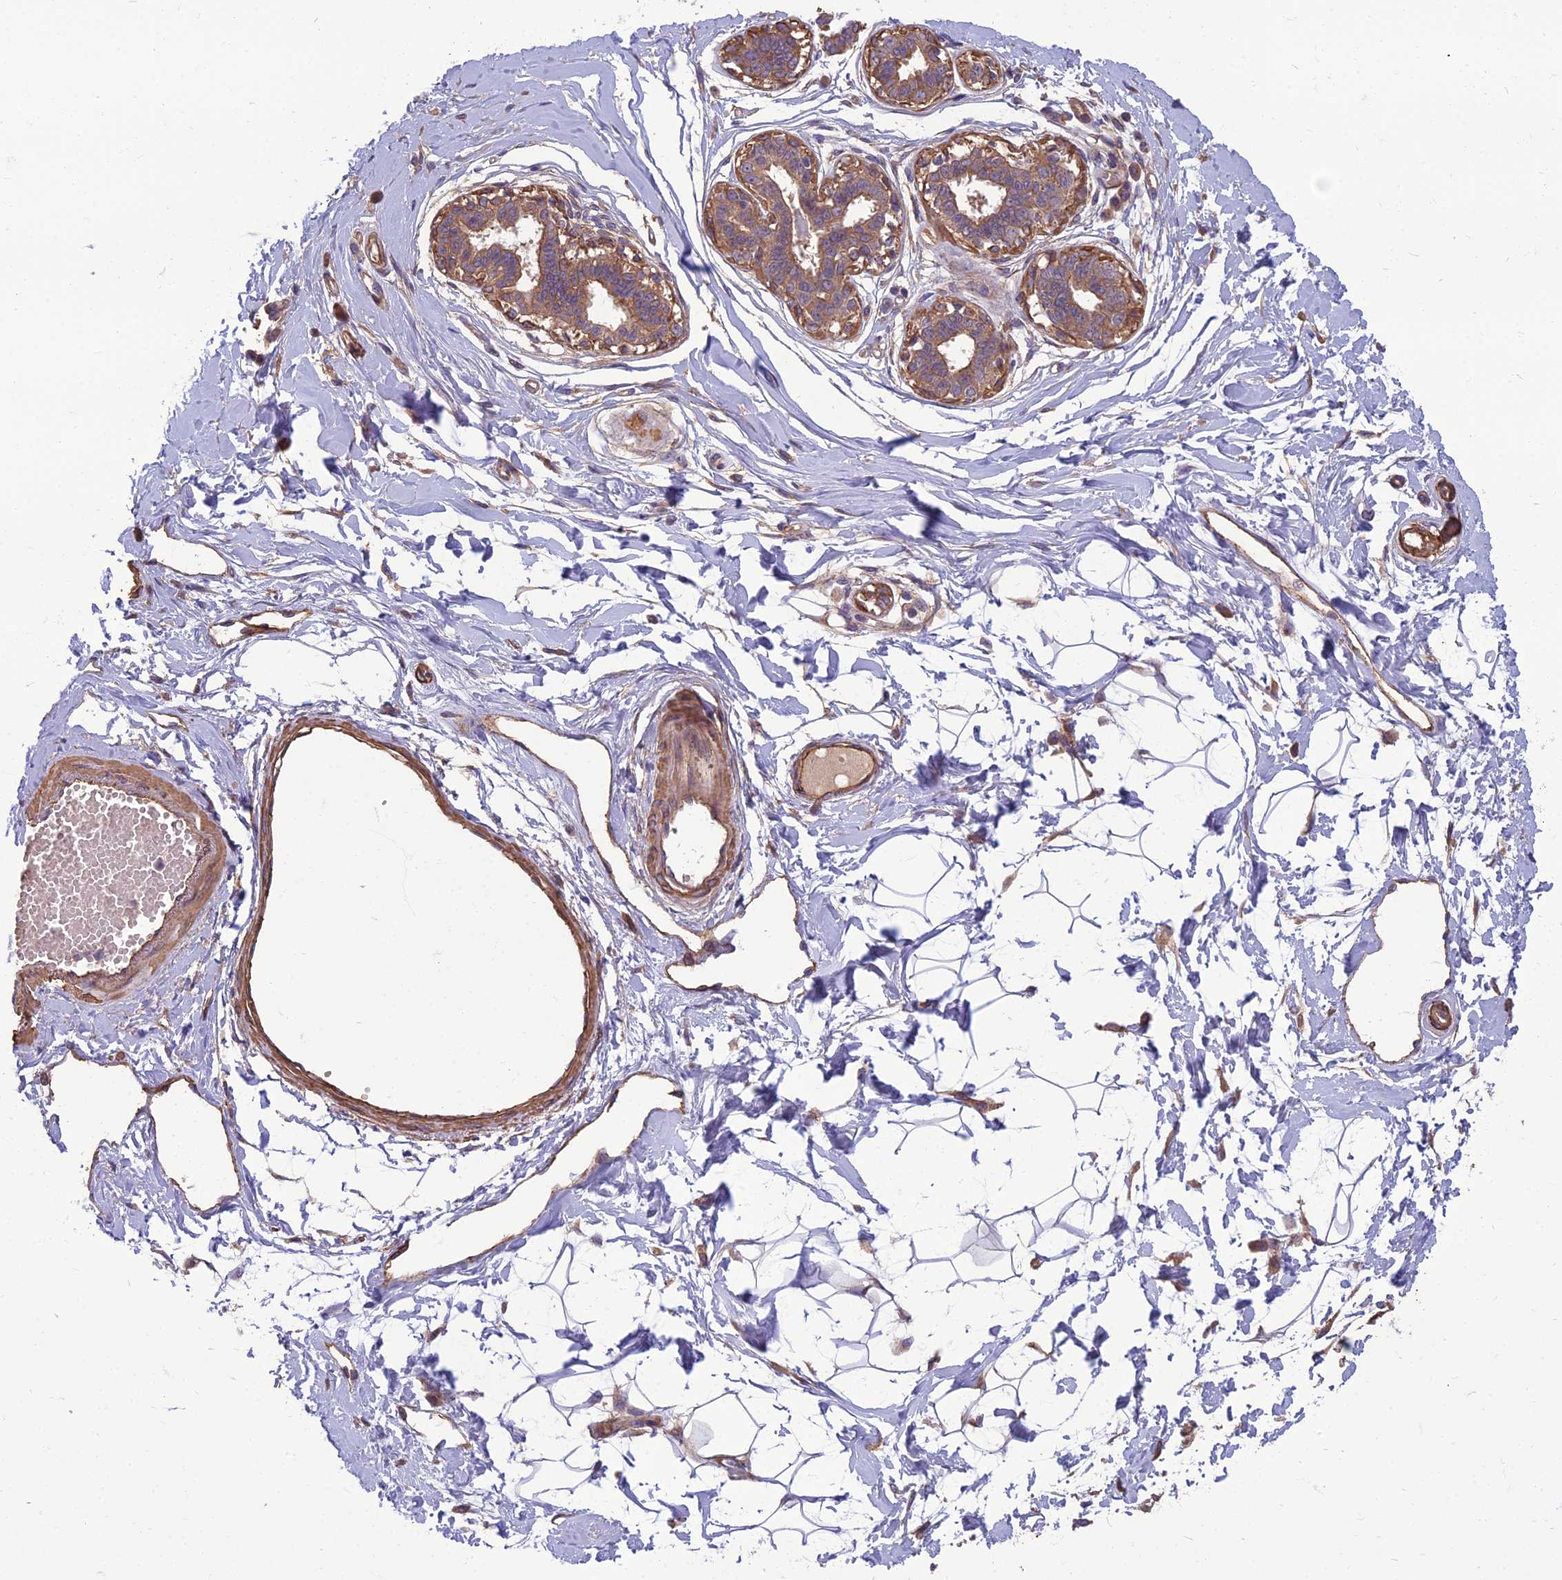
{"staining": {"intensity": "negative", "quantity": "none", "location": "none"}, "tissue": "breast", "cell_type": "Adipocytes", "image_type": "normal", "snomed": [{"axis": "morphology", "description": "Normal tissue, NOS"}, {"axis": "topography", "description": "Breast"}], "caption": "This is an IHC histopathology image of unremarkable breast. There is no staining in adipocytes.", "gene": "WDR24", "patient": {"sex": "female", "age": 45}}